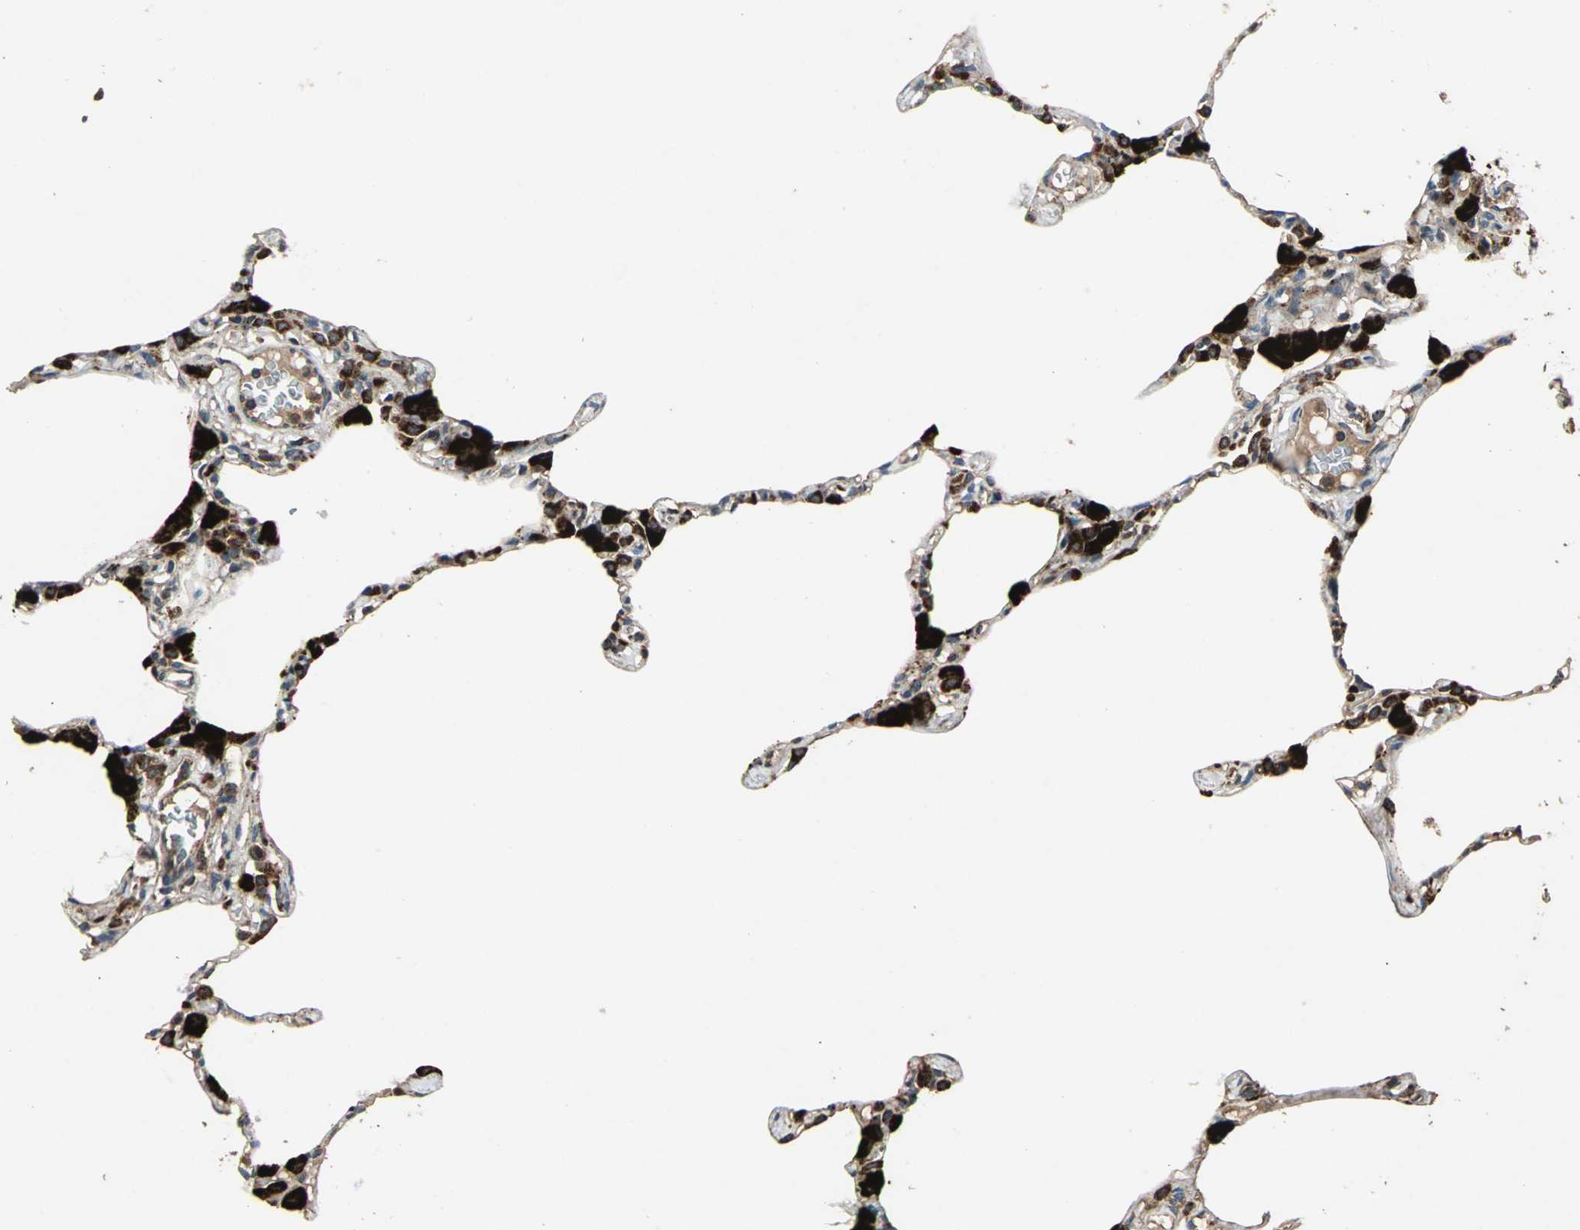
{"staining": {"intensity": "strong", "quantity": "25%-75%", "location": "cytoplasmic/membranous"}, "tissue": "lung", "cell_type": "Alveolar cells", "image_type": "normal", "snomed": [{"axis": "morphology", "description": "Normal tissue, NOS"}, {"axis": "topography", "description": "Lung"}], "caption": "Benign lung shows strong cytoplasmic/membranous staining in about 25%-75% of alveolar cells The staining was performed using DAB (3,3'-diaminobenzidine), with brown indicating positive protein expression. Nuclei are stained blue with hematoxylin..", "gene": "ZNF608", "patient": {"sex": "female", "age": 49}}